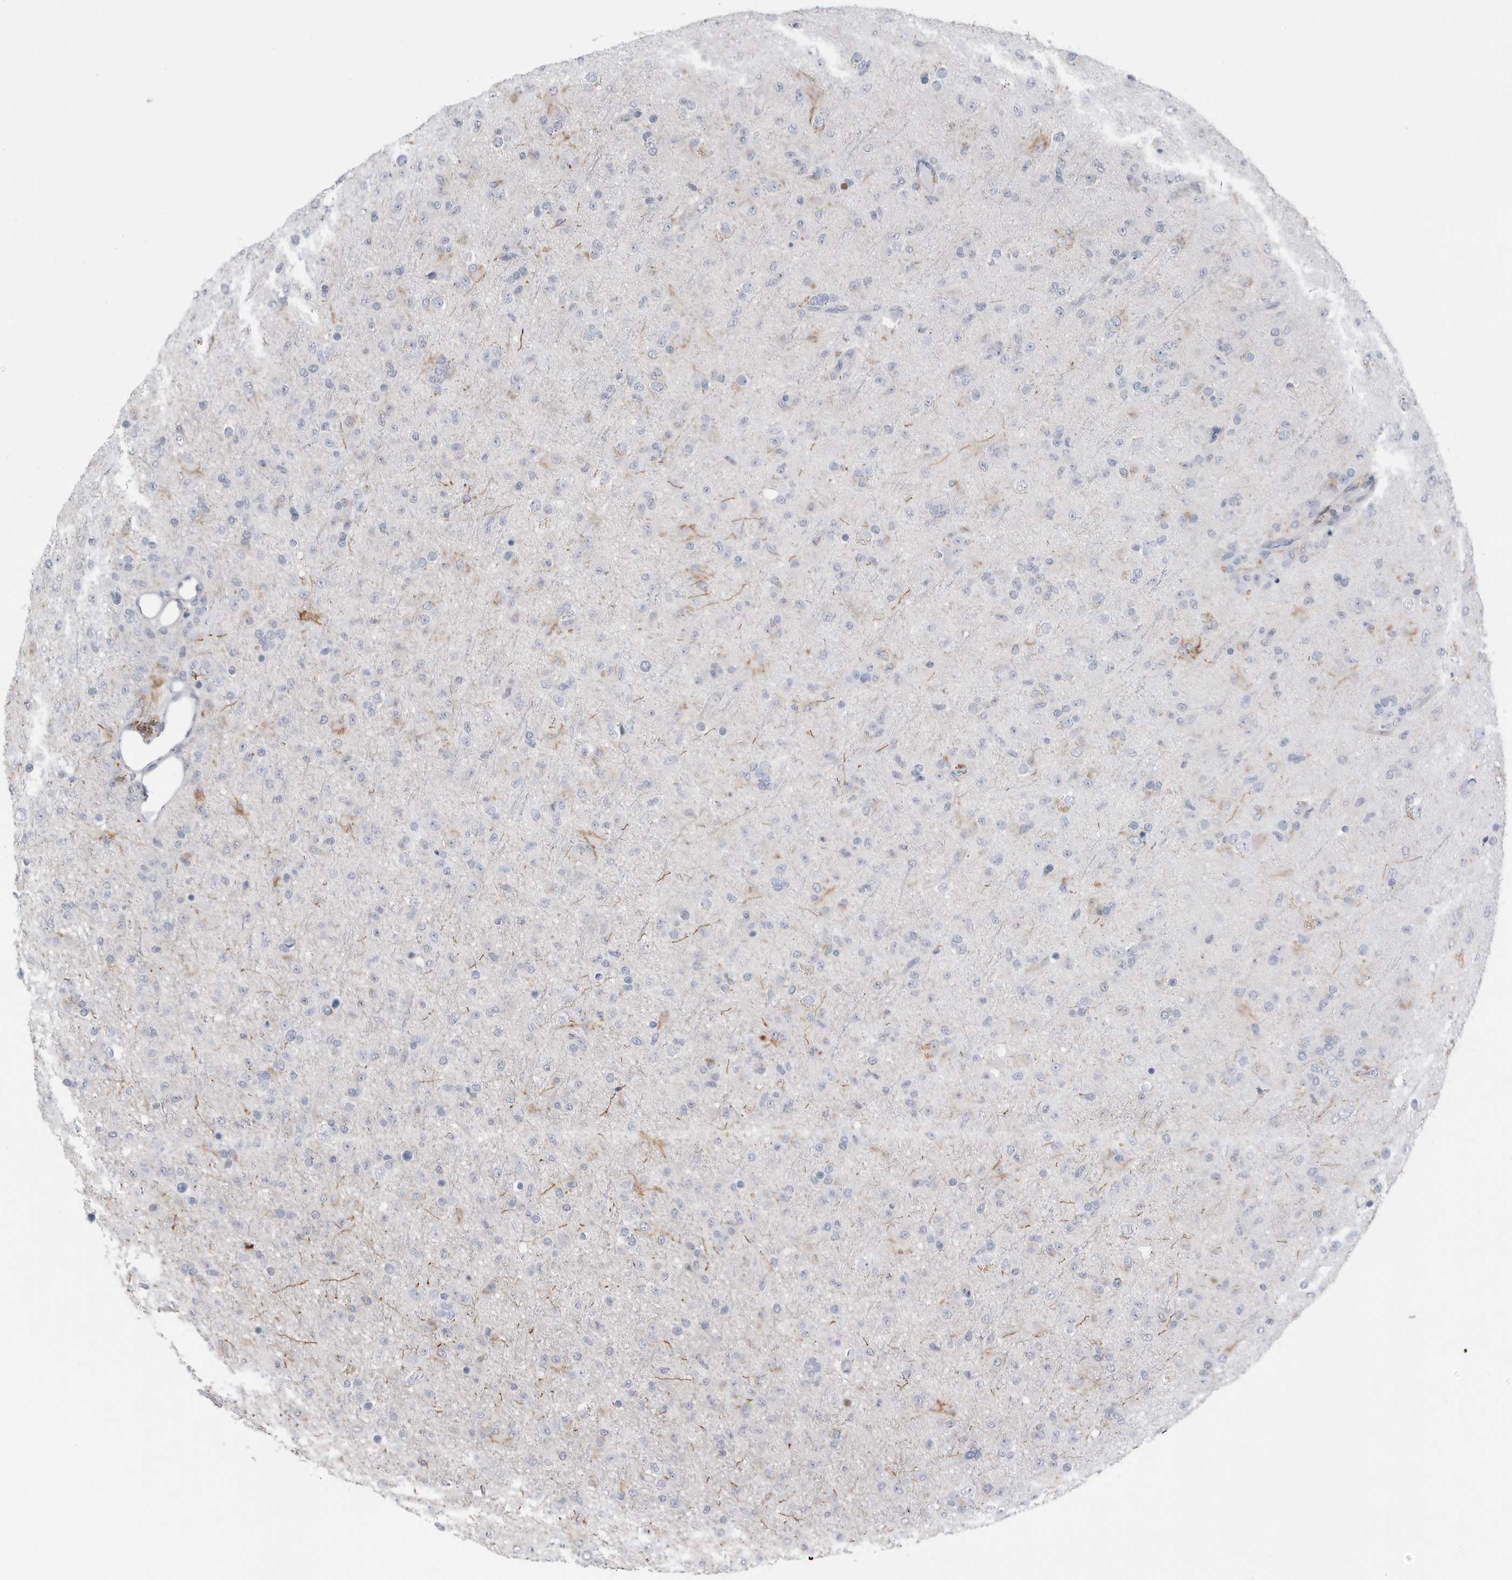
{"staining": {"intensity": "negative", "quantity": "none", "location": "none"}, "tissue": "glioma", "cell_type": "Tumor cells", "image_type": "cancer", "snomed": [{"axis": "morphology", "description": "Glioma, malignant, Low grade"}, {"axis": "topography", "description": "Brain"}], "caption": "Immunohistochemical staining of glioma exhibits no significant expression in tumor cells.", "gene": "ABHD12", "patient": {"sex": "male", "age": 65}}